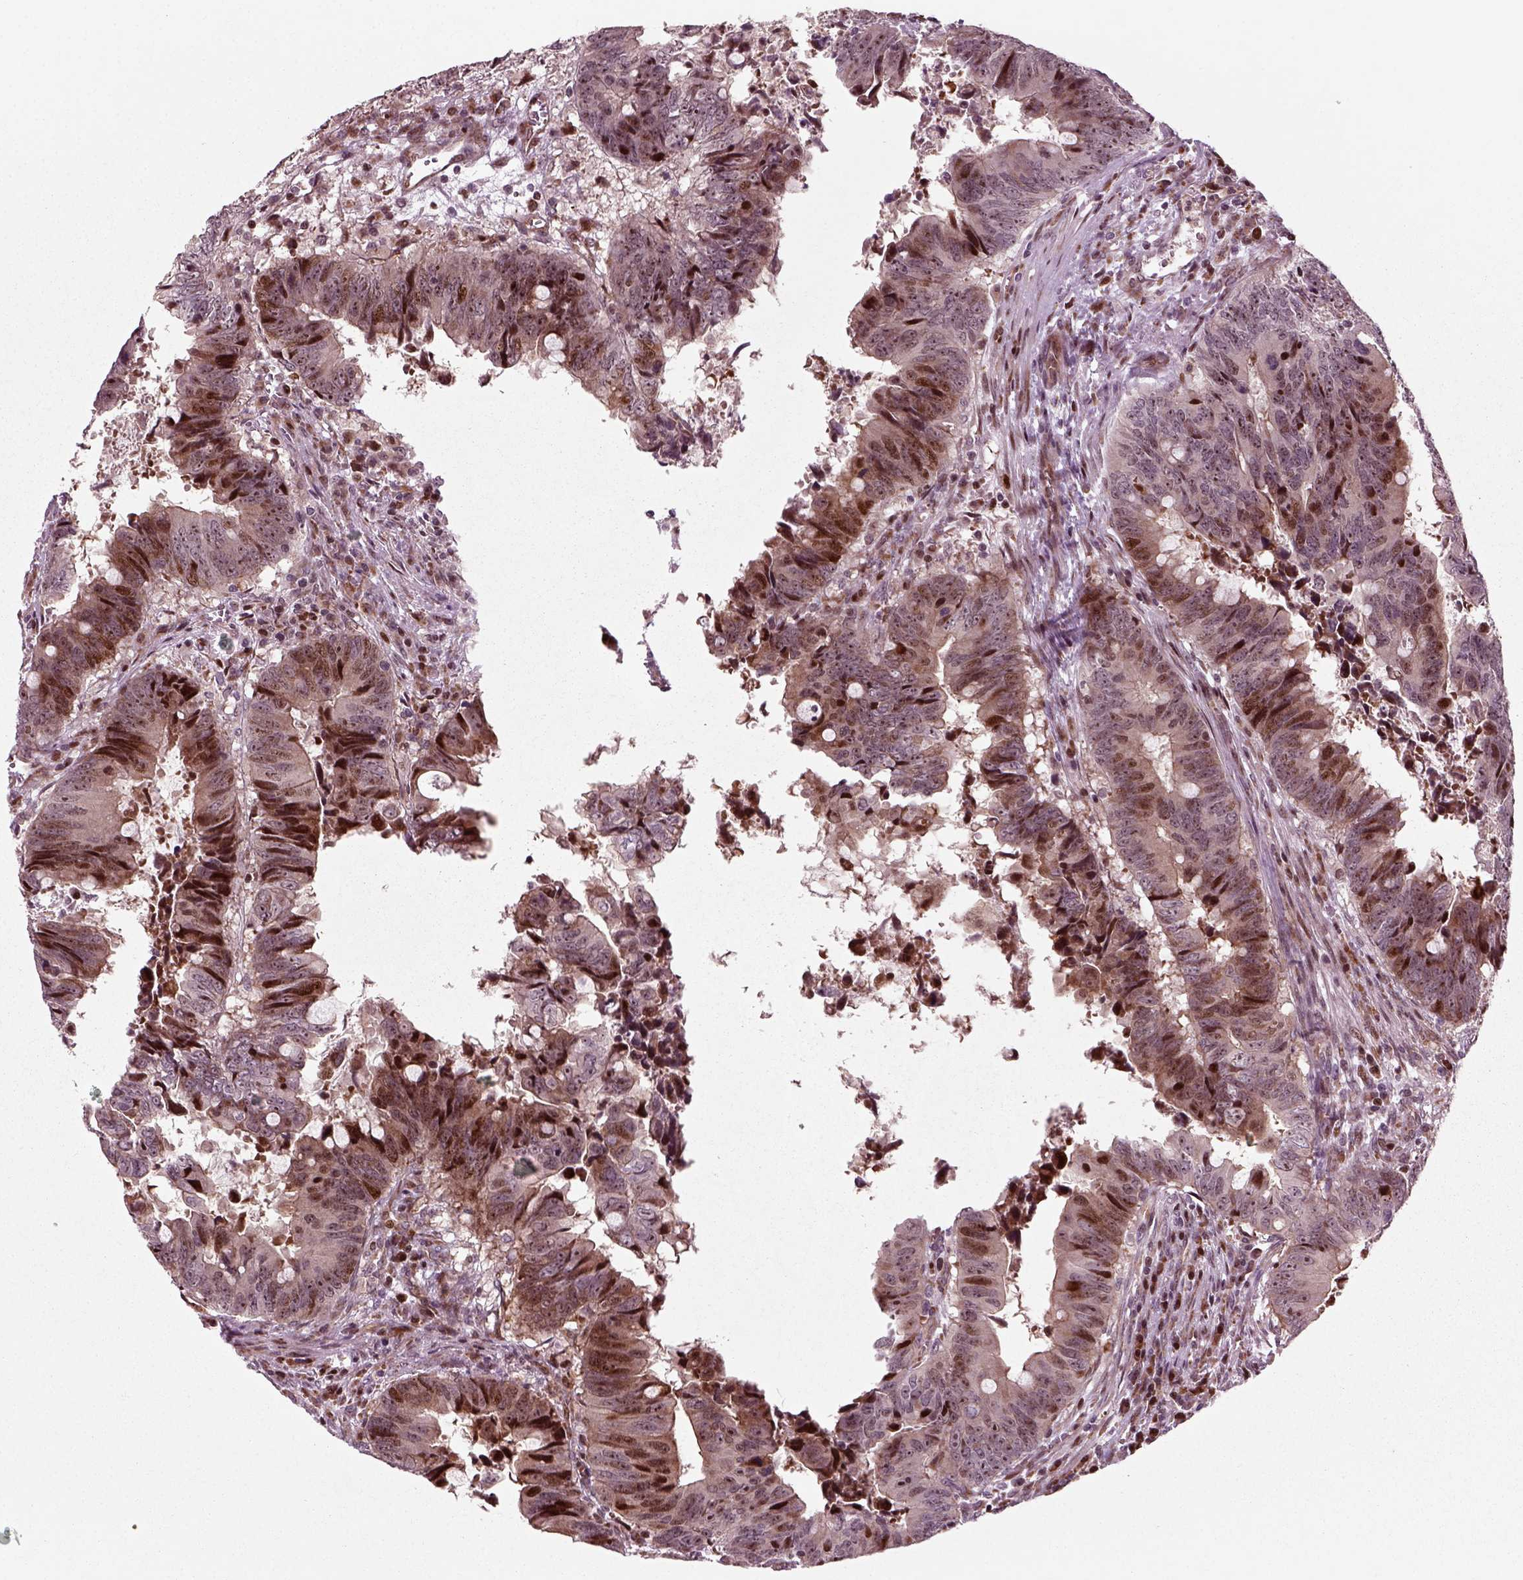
{"staining": {"intensity": "moderate", "quantity": "25%-75%", "location": "cytoplasmic/membranous,nuclear"}, "tissue": "colorectal cancer", "cell_type": "Tumor cells", "image_type": "cancer", "snomed": [{"axis": "morphology", "description": "Adenocarcinoma, NOS"}, {"axis": "topography", "description": "Colon"}], "caption": "Human colorectal cancer stained for a protein (brown) demonstrates moderate cytoplasmic/membranous and nuclear positive staining in about 25%-75% of tumor cells.", "gene": "CDC14A", "patient": {"sex": "female", "age": 82}}